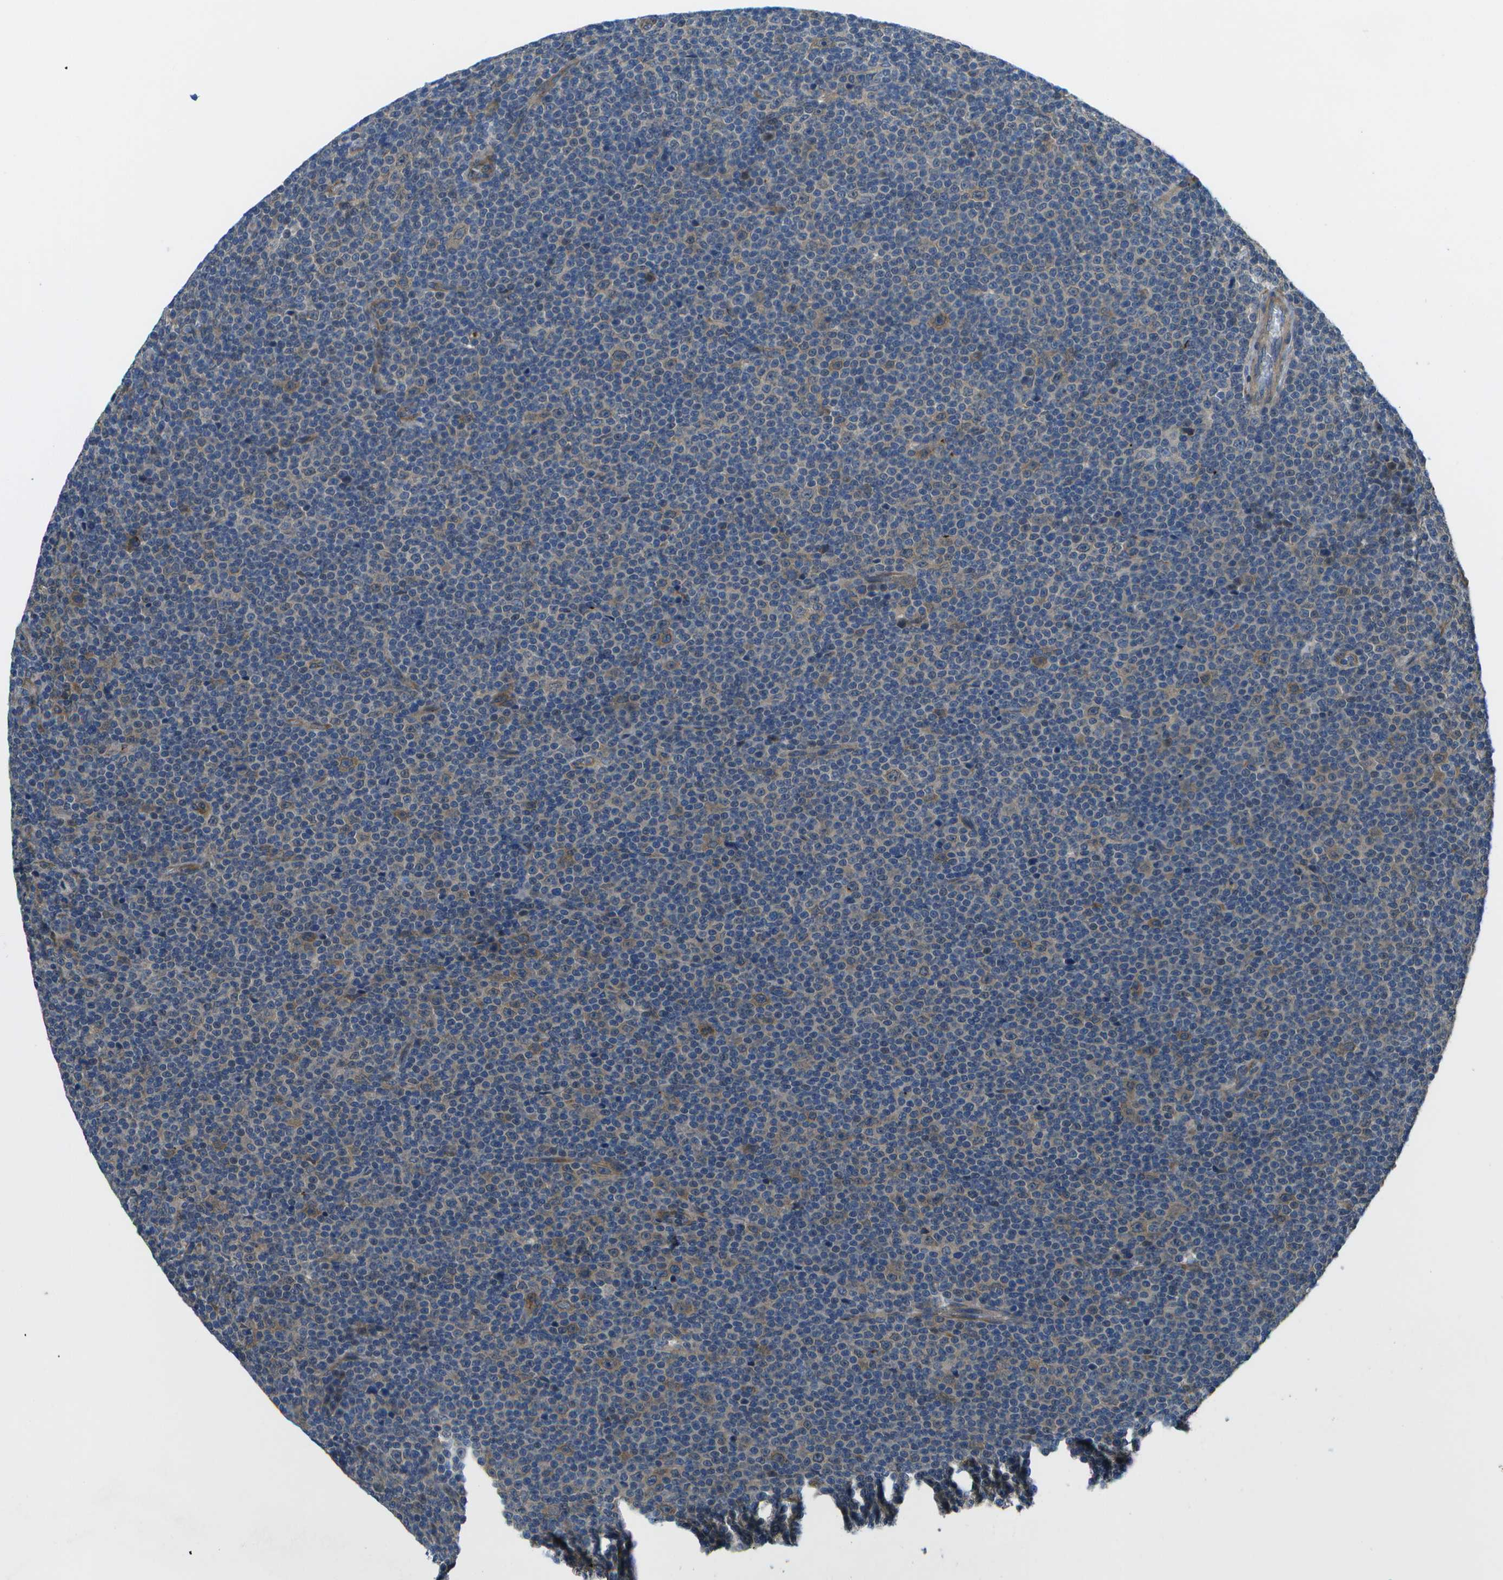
{"staining": {"intensity": "weak", "quantity": "<25%", "location": "cytoplasmic/membranous"}, "tissue": "lymphoma", "cell_type": "Tumor cells", "image_type": "cancer", "snomed": [{"axis": "morphology", "description": "Malignant lymphoma, non-Hodgkin's type, Low grade"}, {"axis": "topography", "description": "Lymph node"}], "caption": "This is an IHC image of lymphoma. There is no positivity in tumor cells.", "gene": "P3H1", "patient": {"sex": "female", "age": 67}}